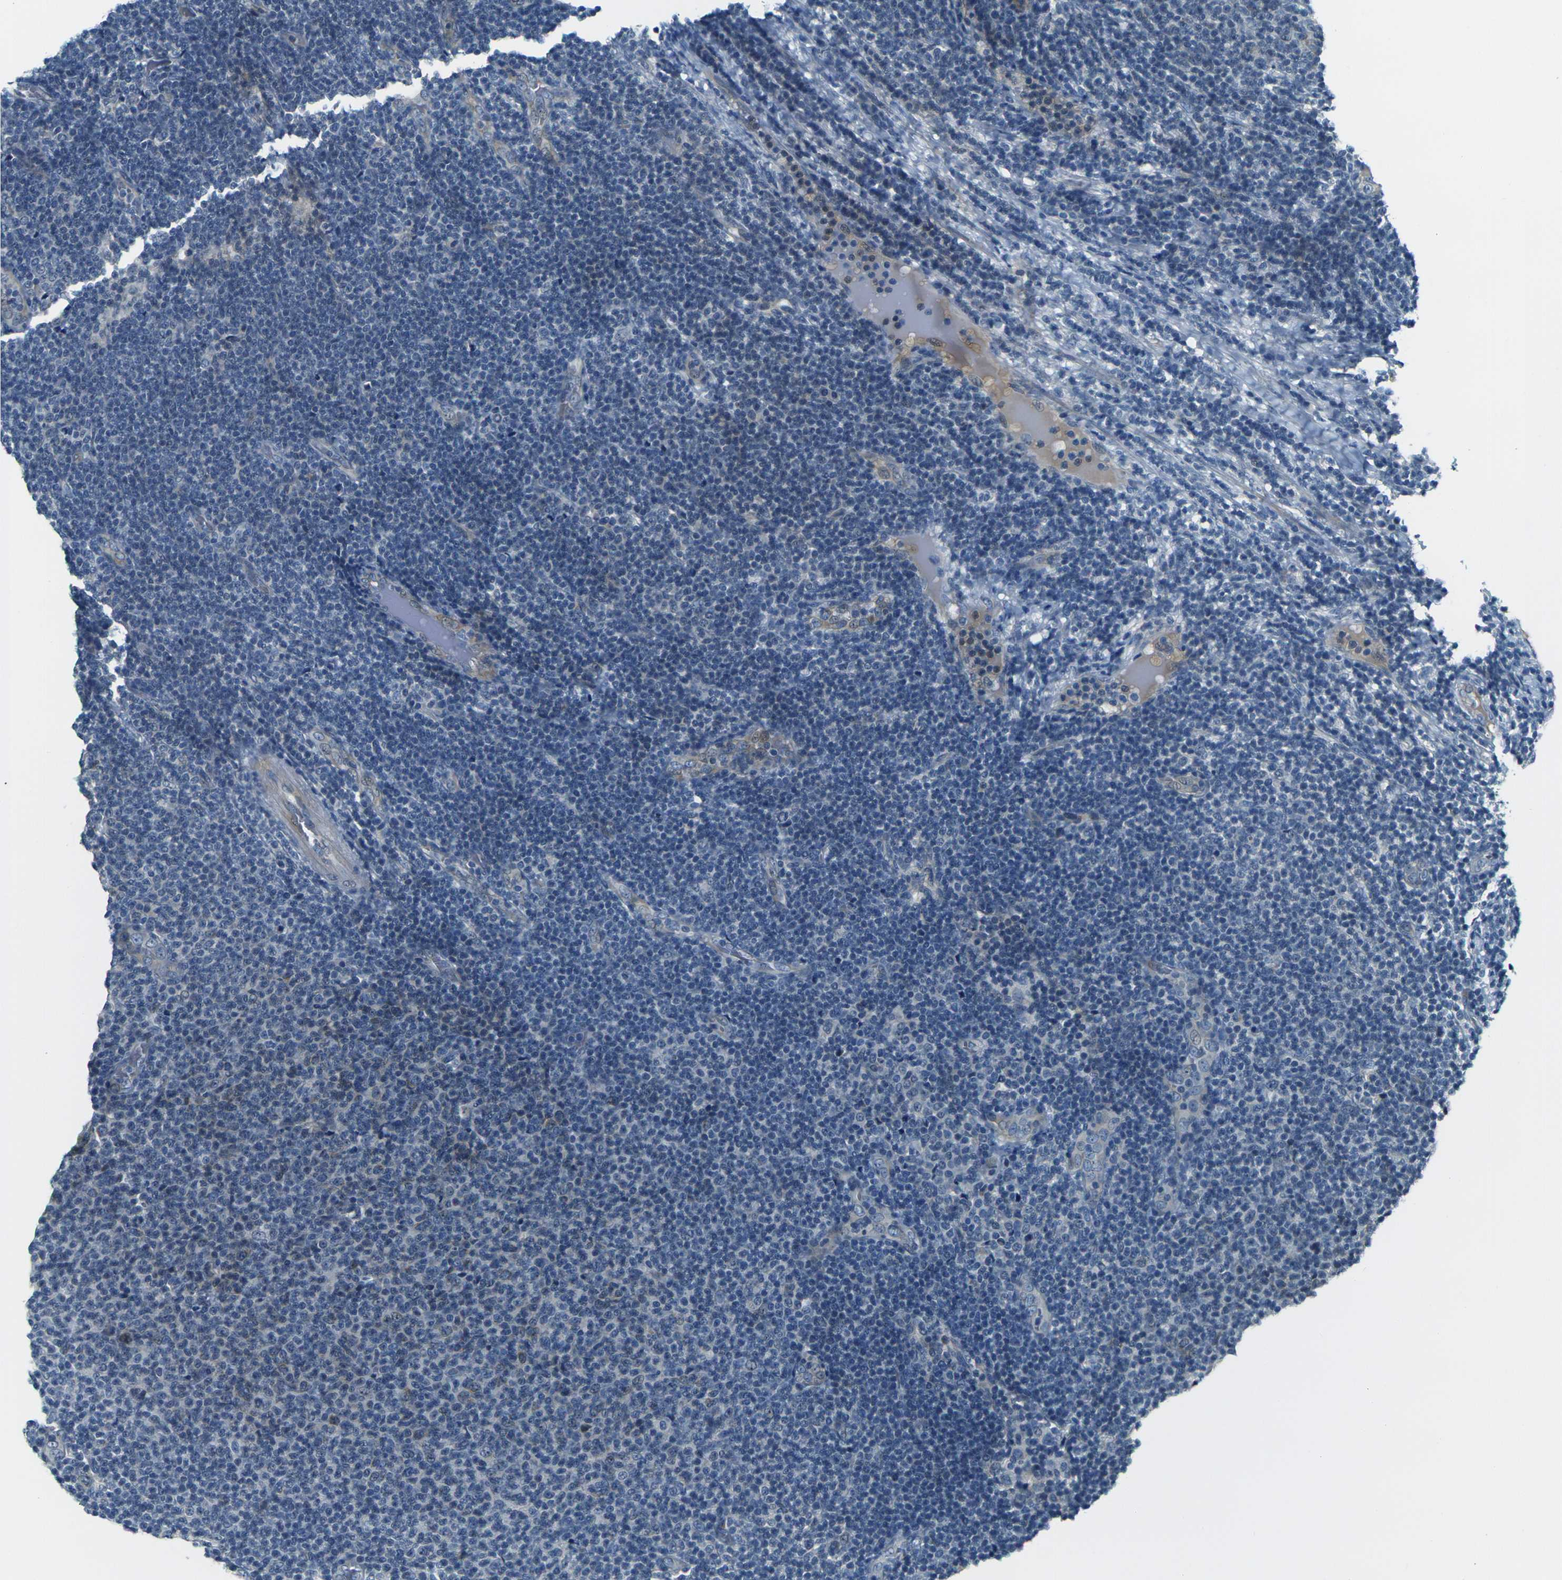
{"staining": {"intensity": "negative", "quantity": "none", "location": "none"}, "tissue": "lymphoma", "cell_type": "Tumor cells", "image_type": "cancer", "snomed": [{"axis": "morphology", "description": "Malignant lymphoma, non-Hodgkin's type, Low grade"}, {"axis": "topography", "description": "Lymph node"}], "caption": "Immunohistochemistry of human lymphoma reveals no staining in tumor cells. (Stains: DAB (3,3'-diaminobenzidine) immunohistochemistry (IHC) with hematoxylin counter stain, Microscopy: brightfield microscopy at high magnification).", "gene": "SHISAL2B", "patient": {"sex": "male", "age": 66}}